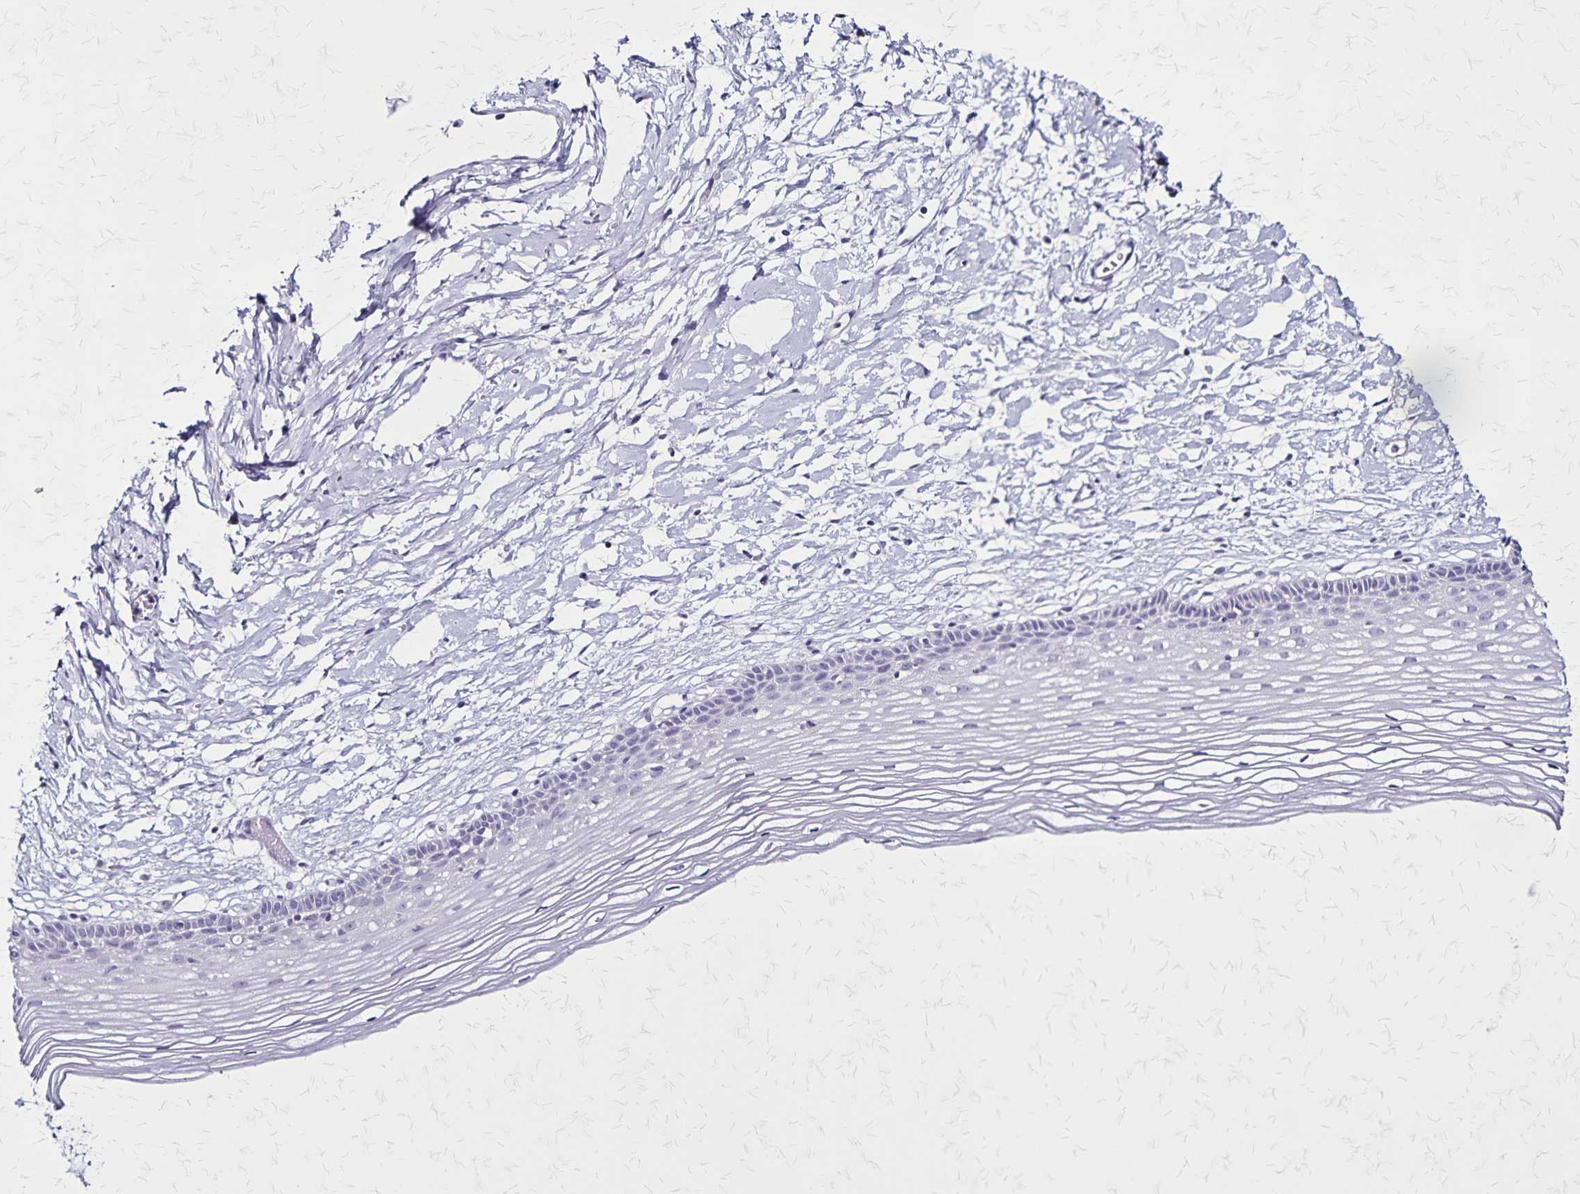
{"staining": {"intensity": "negative", "quantity": "none", "location": "none"}, "tissue": "cervix", "cell_type": "Glandular cells", "image_type": "normal", "snomed": [{"axis": "morphology", "description": "Normal tissue, NOS"}, {"axis": "topography", "description": "Cervix"}], "caption": "A high-resolution histopathology image shows immunohistochemistry staining of normal cervix, which demonstrates no significant positivity in glandular cells.", "gene": "PLXNA4", "patient": {"sex": "female", "age": 40}}